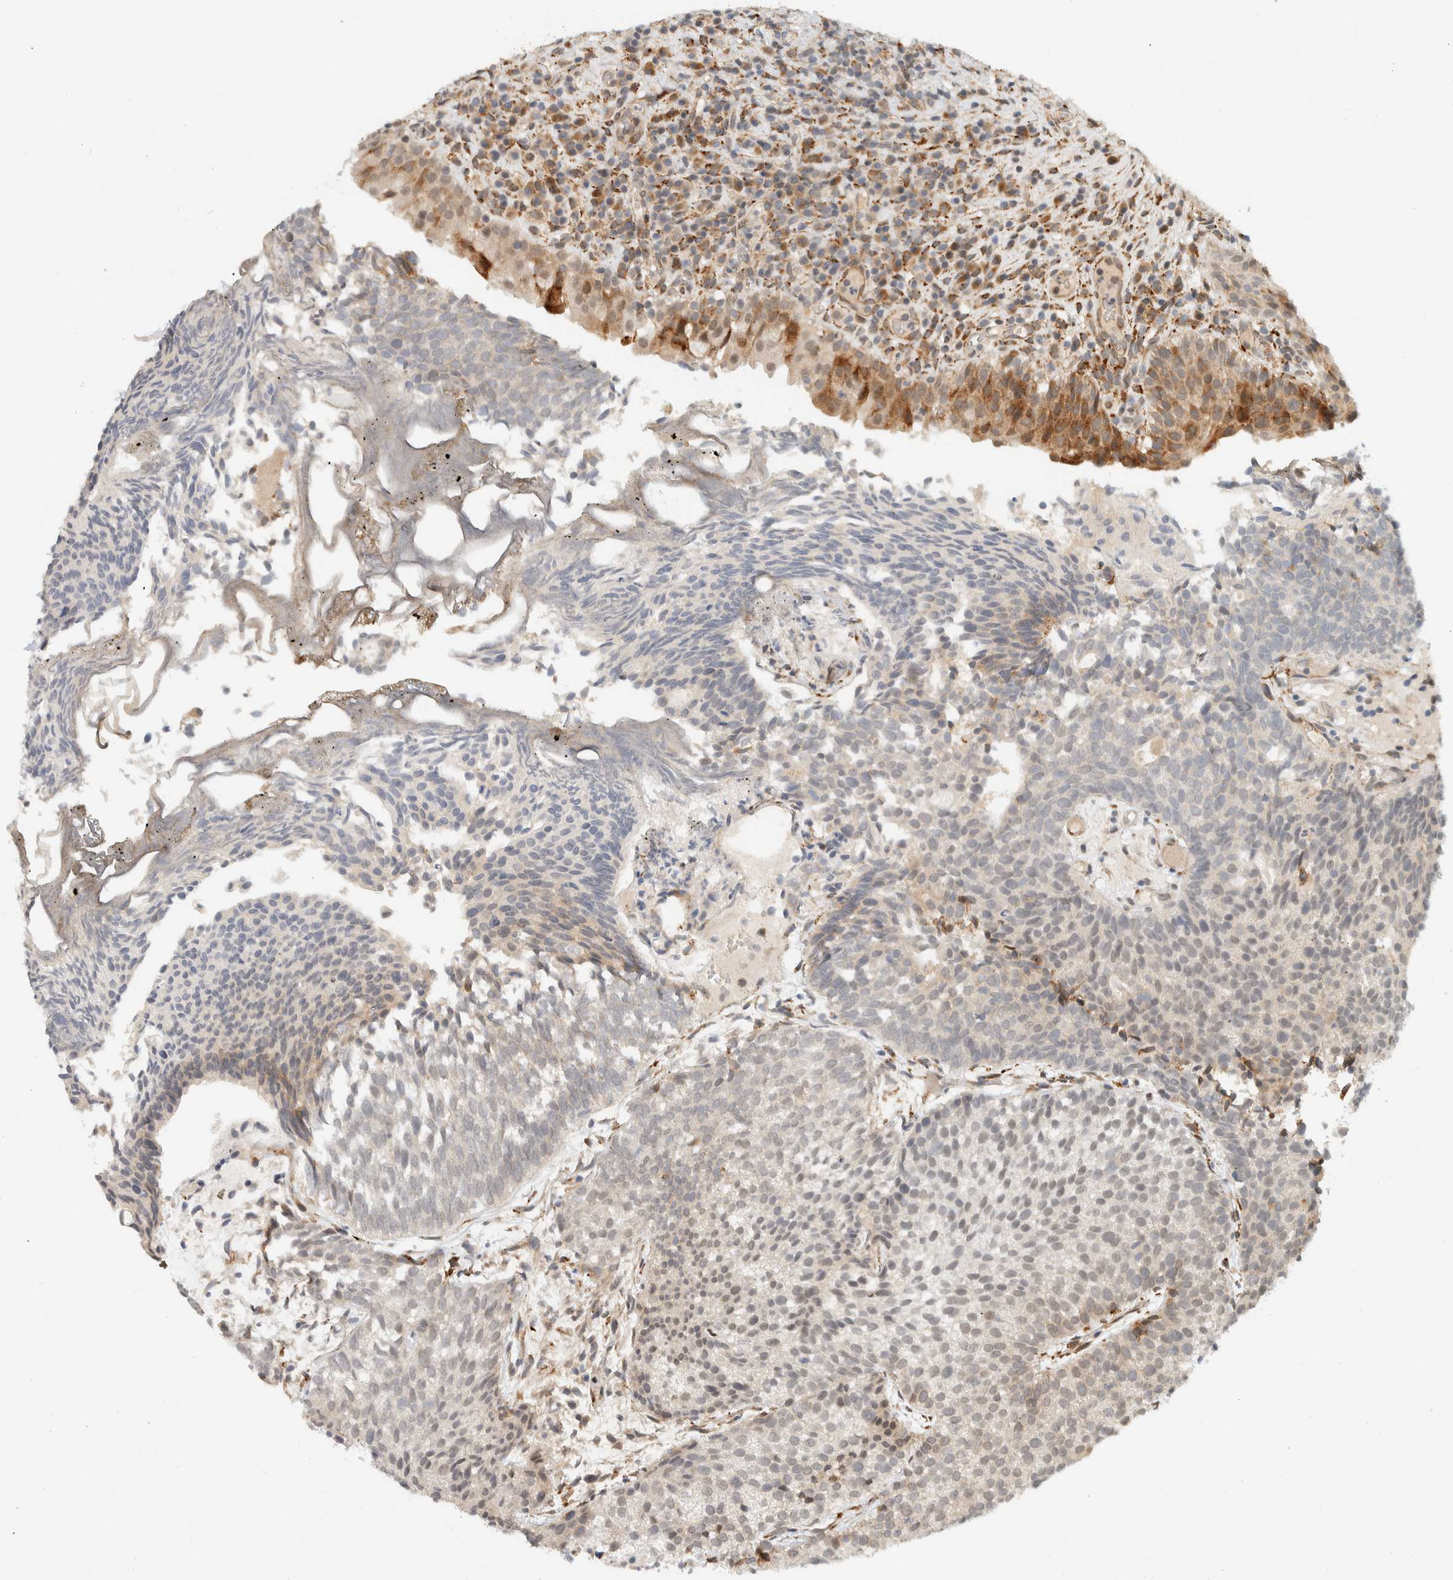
{"staining": {"intensity": "weak", "quantity": "<25%", "location": "cytoplasmic/membranous,nuclear"}, "tissue": "urothelial cancer", "cell_type": "Tumor cells", "image_type": "cancer", "snomed": [{"axis": "morphology", "description": "Urothelial carcinoma, Low grade"}, {"axis": "topography", "description": "Urinary bladder"}], "caption": "High power microscopy micrograph of an immunohistochemistry image of urothelial carcinoma (low-grade), revealing no significant staining in tumor cells.", "gene": "ITPRID1", "patient": {"sex": "male", "age": 86}}